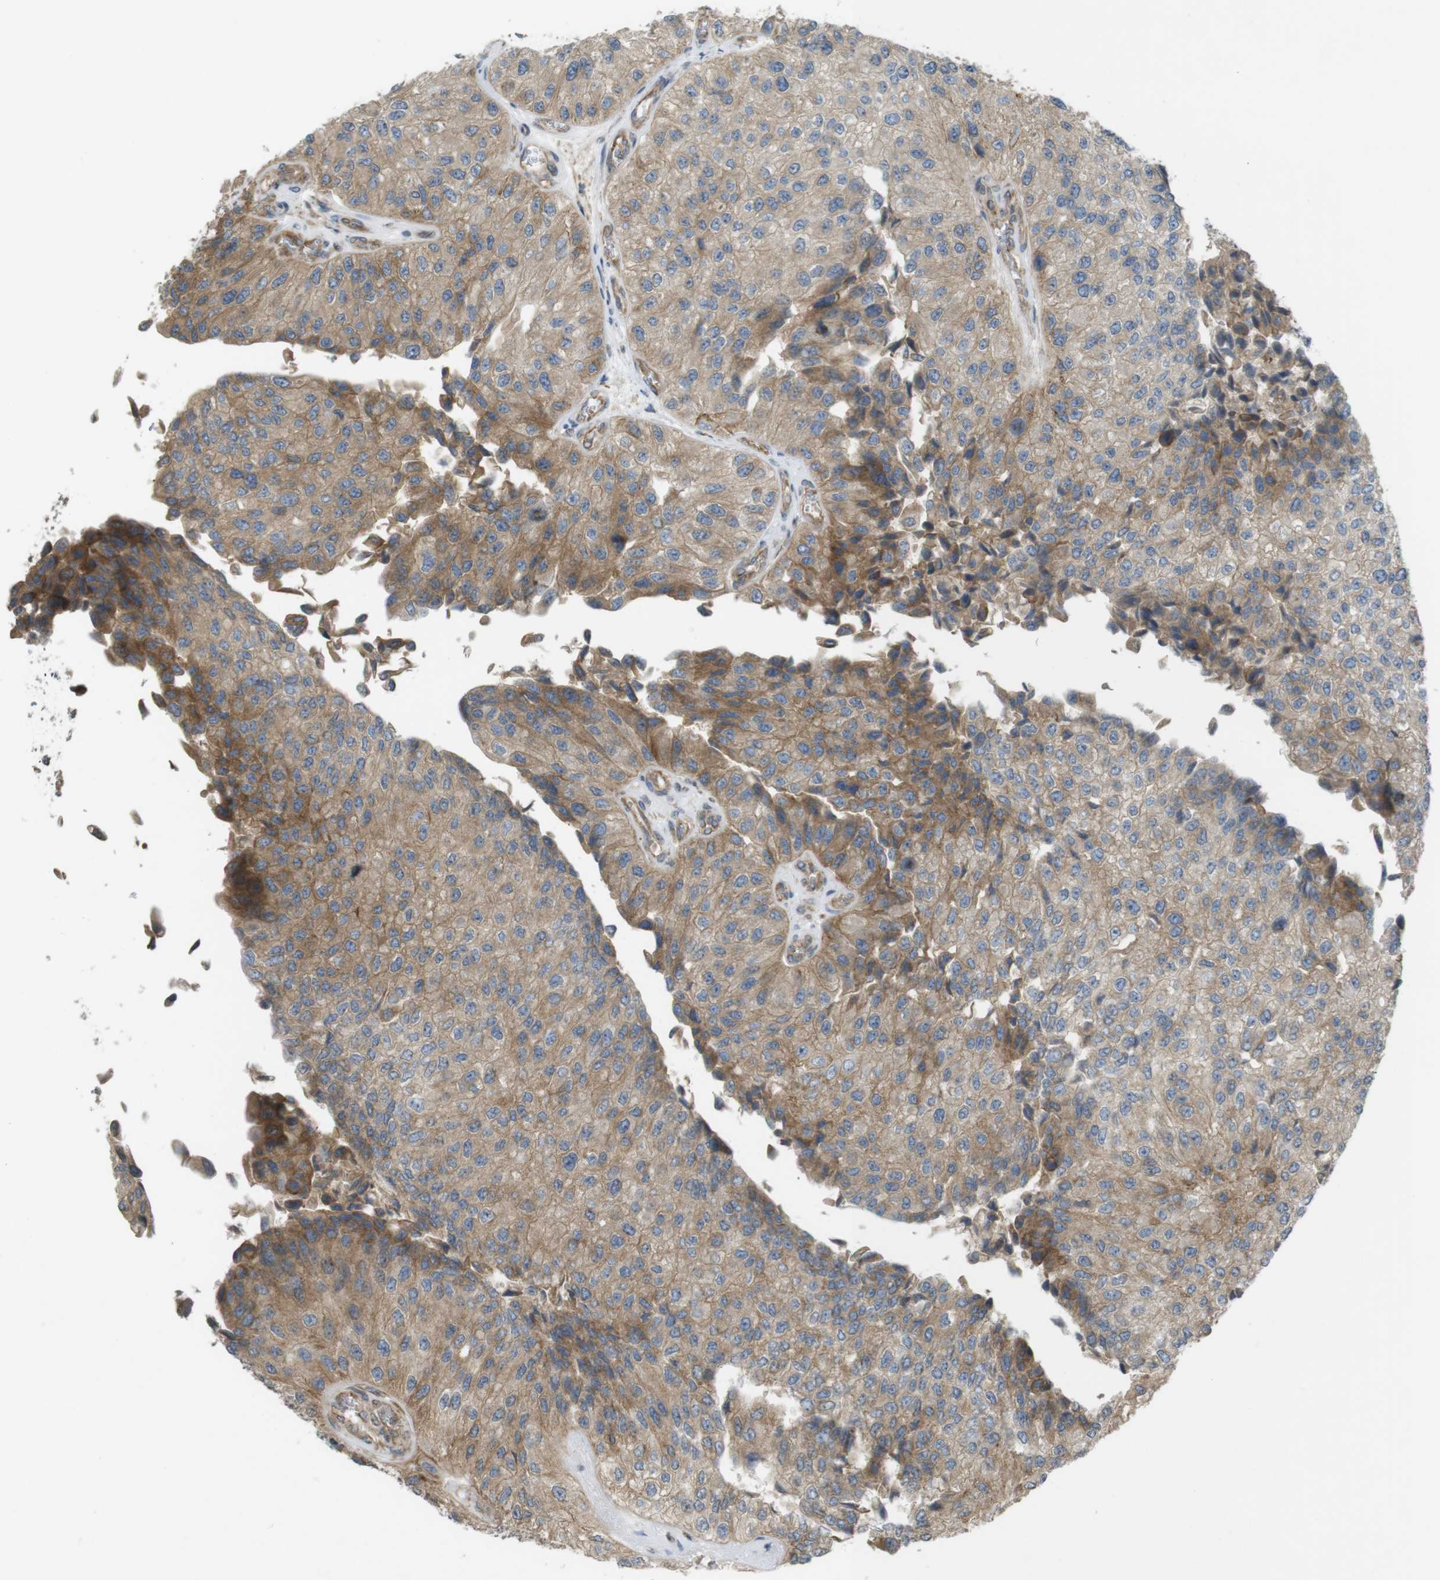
{"staining": {"intensity": "moderate", "quantity": ">75%", "location": "cytoplasmic/membranous"}, "tissue": "urothelial cancer", "cell_type": "Tumor cells", "image_type": "cancer", "snomed": [{"axis": "morphology", "description": "Urothelial carcinoma, High grade"}, {"axis": "topography", "description": "Kidney"}, {"axis": "topography", "description": "Urinary bladder"}], "caption": "Protein expression analysis of urothelial cancer reveals moderate cytoplasmic/membranous positivity in approximately >75% of tumor cells. Immunohistochemistry stains the protein of interest in brown and the nuclei are stained blue.", "gene": "KIF5B", "patient": {"sex": "male", "age": 77}}